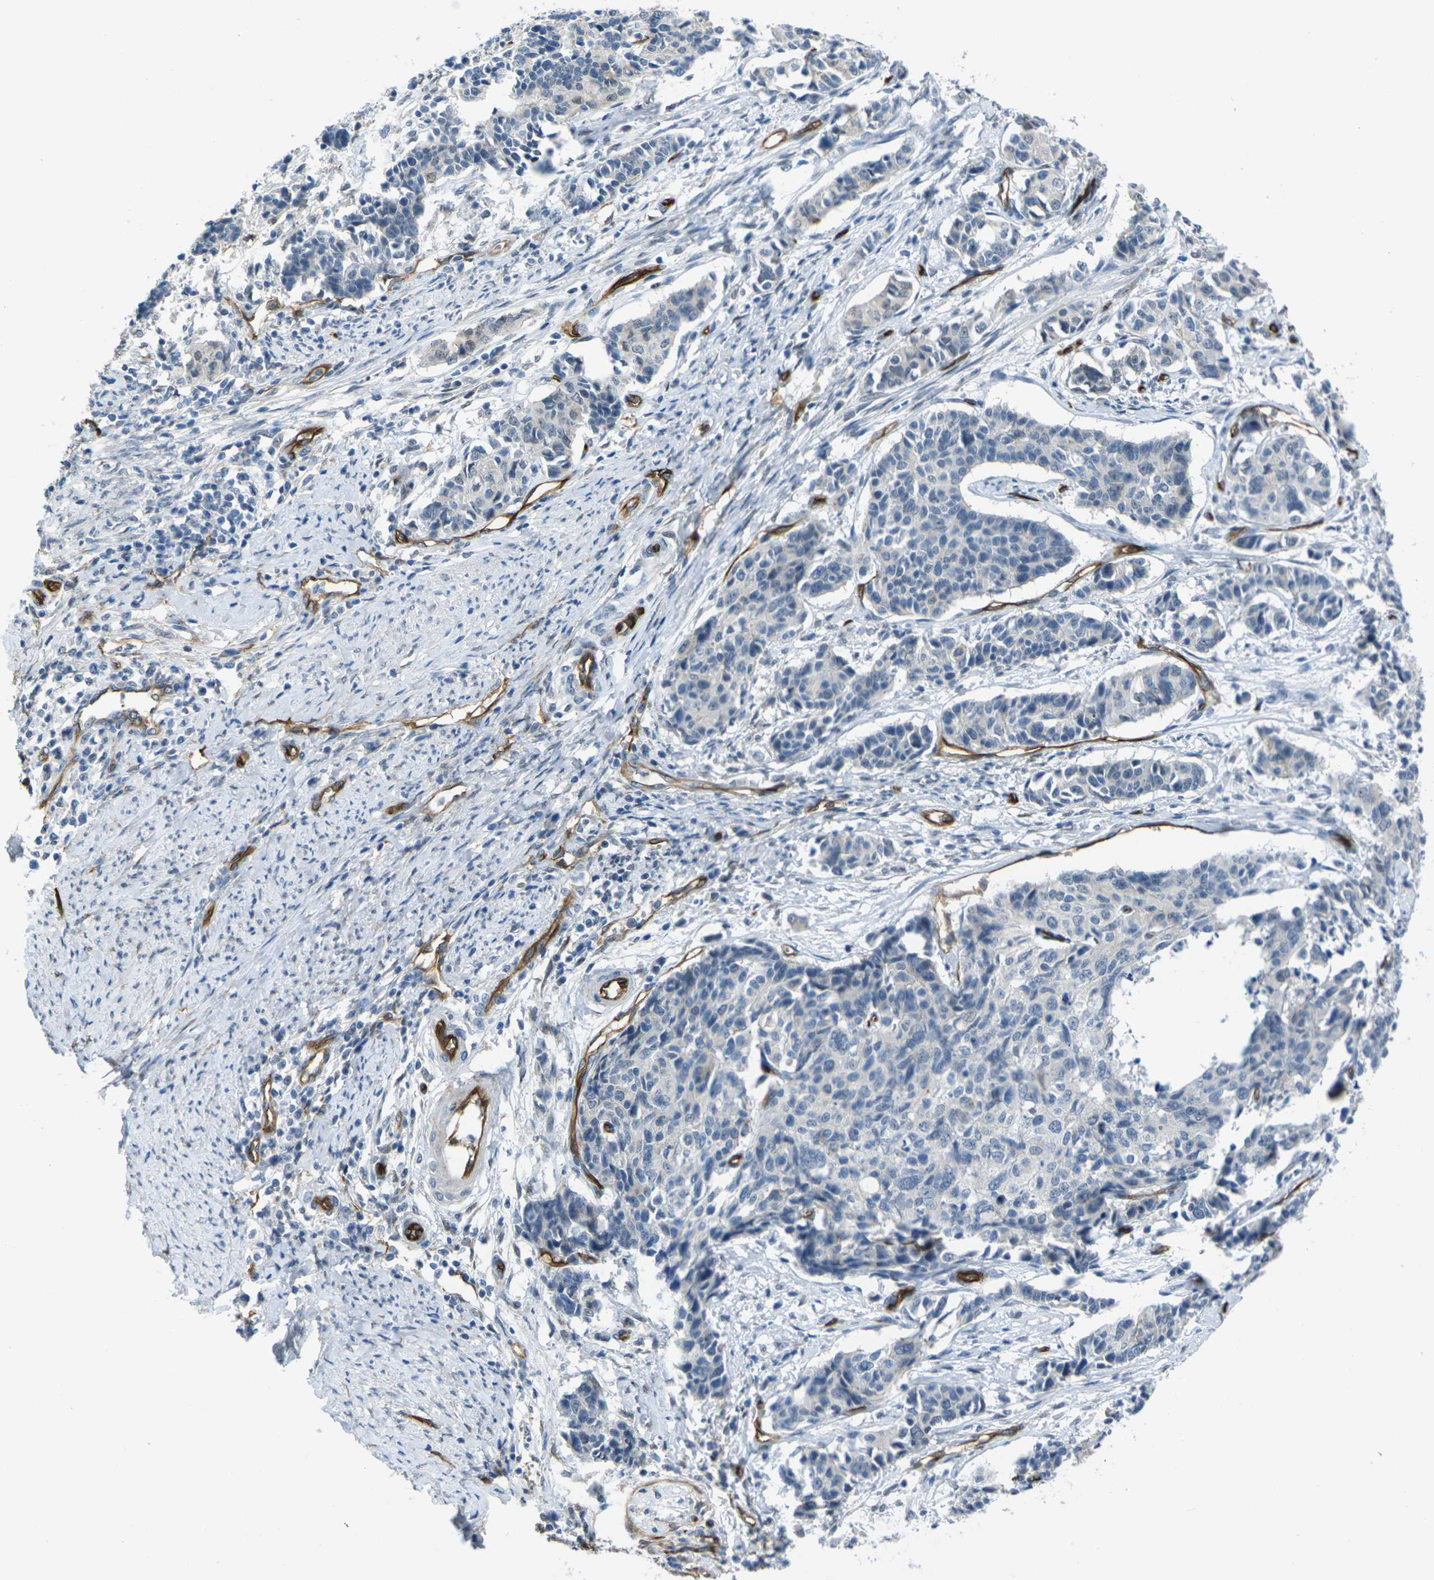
{"staining": {"intensity": "negative", "quantity": "none", "location": "none"}, "tissue": "cervical cancer", "cell_type": "Tumor cells", "image_type": "cancer", "snomed": [{"axis": "morphology", "description": "Normal tissue, NOS"}, {"axis": "morphology", "description": "Squamous cell carcinoma, NOS"}, {"axis": "topography", "description": "Cervix"}], "caption": "Immunohistochemistry (IHC) of cervical cancer (squamous cell carcinoma) shows no staining in tumor cells.", "gene": "HSPA12B", "patient": {"sex": "female", "age": 35}}